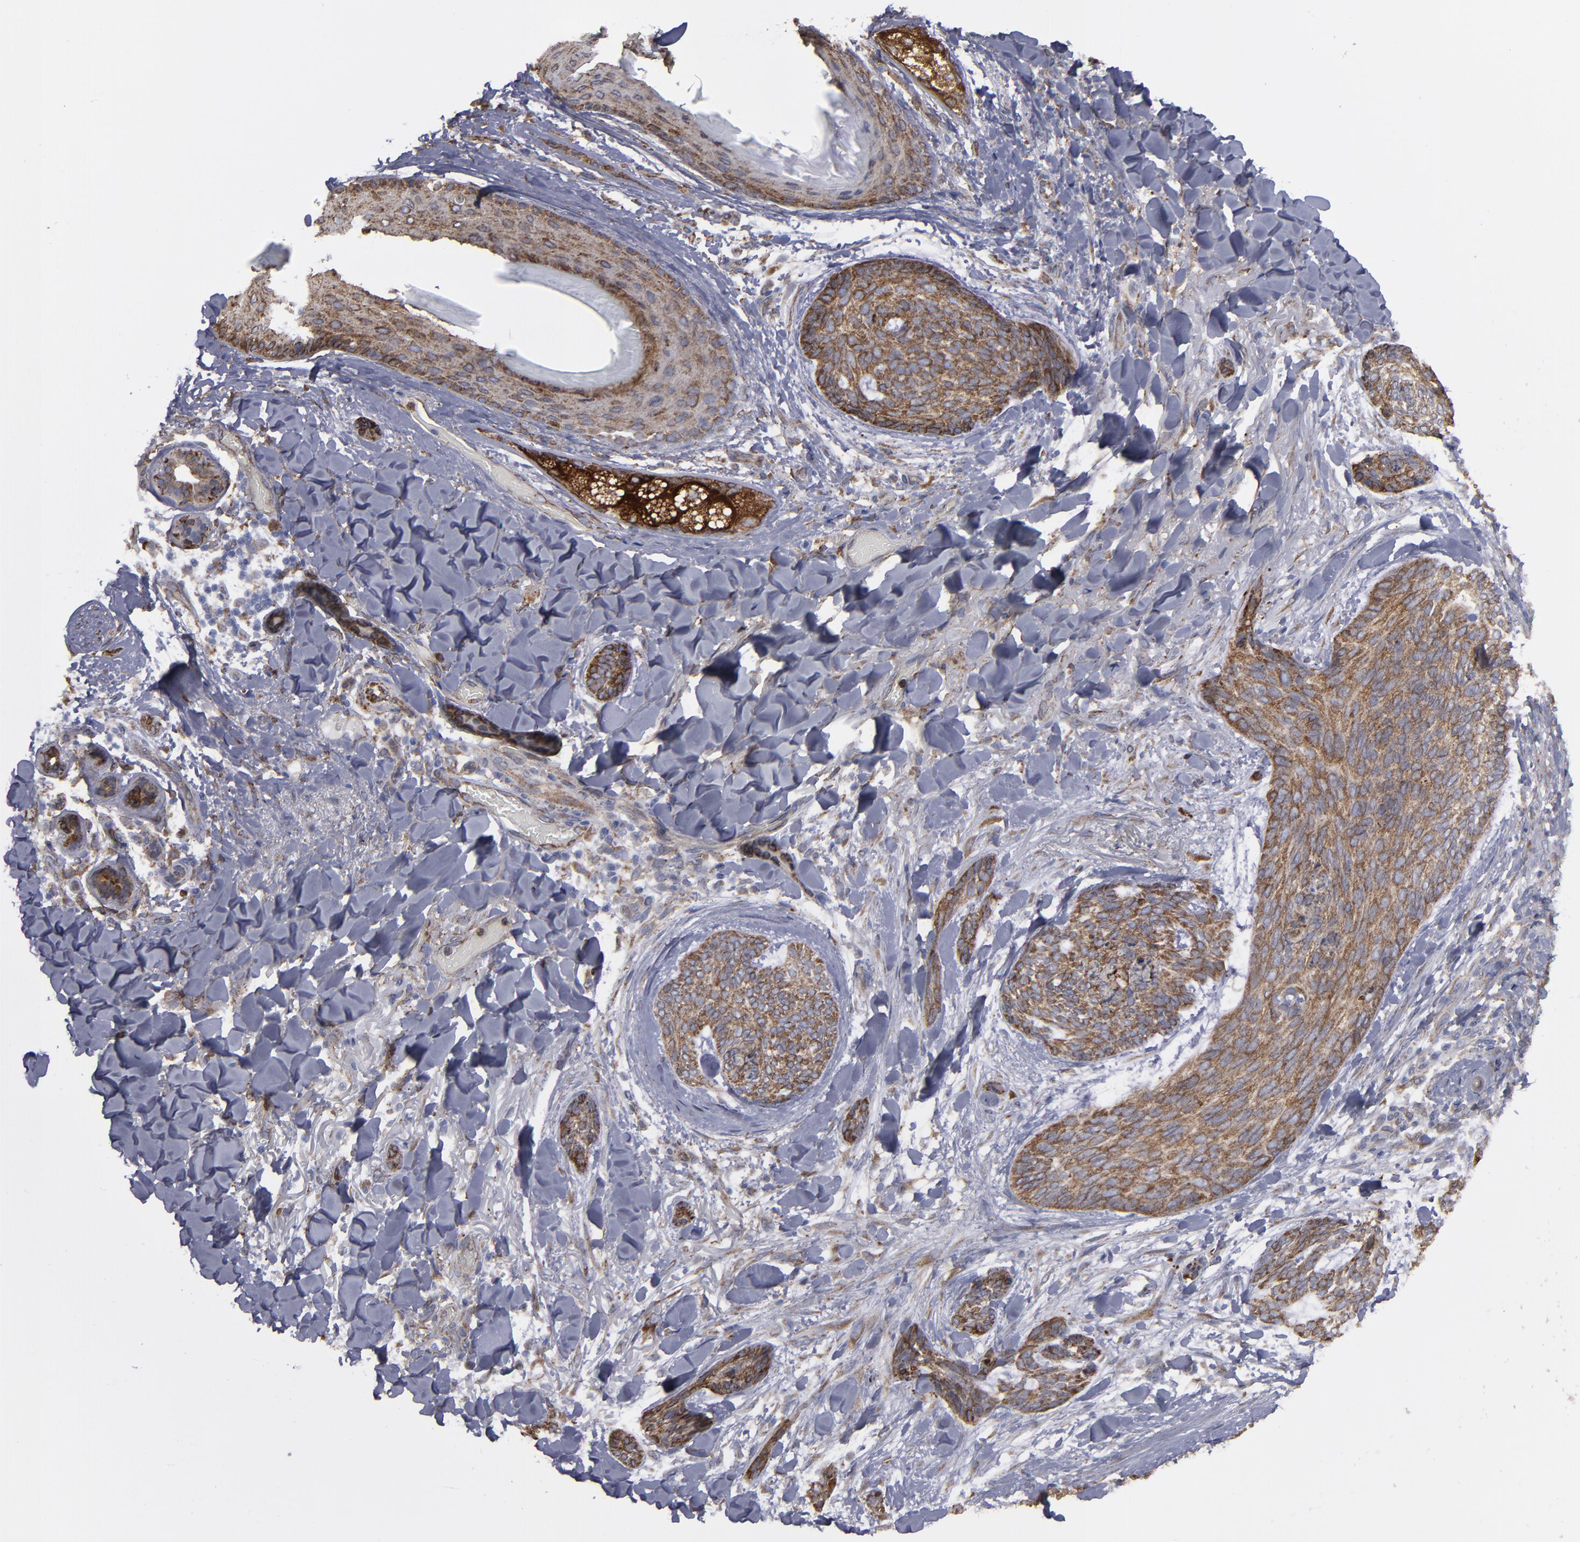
{"staining": {"intensity": "moderate", "quantity": ">75%", "location": "cytoplasmic/membranous"}, "tissue": "skin cancer", "cell_type": "Tumor cells", "image_type": "cancer", "snomed": [{"axis": "morphology", "description": "Normal tissue, NOS"}, {"axis": "morphology", "description": "Basal cell carcinoma"}, {"axis": "topography", "description": "Skin"}], "caption": "Protein analysis of skin basal cell carcinoma tissue exhibits moderate cytoplasmic/membranous positivity in about >75% of tumor cells.", "gene": "ERLIN2", "patient": {"sex": "female", "age": 71}}